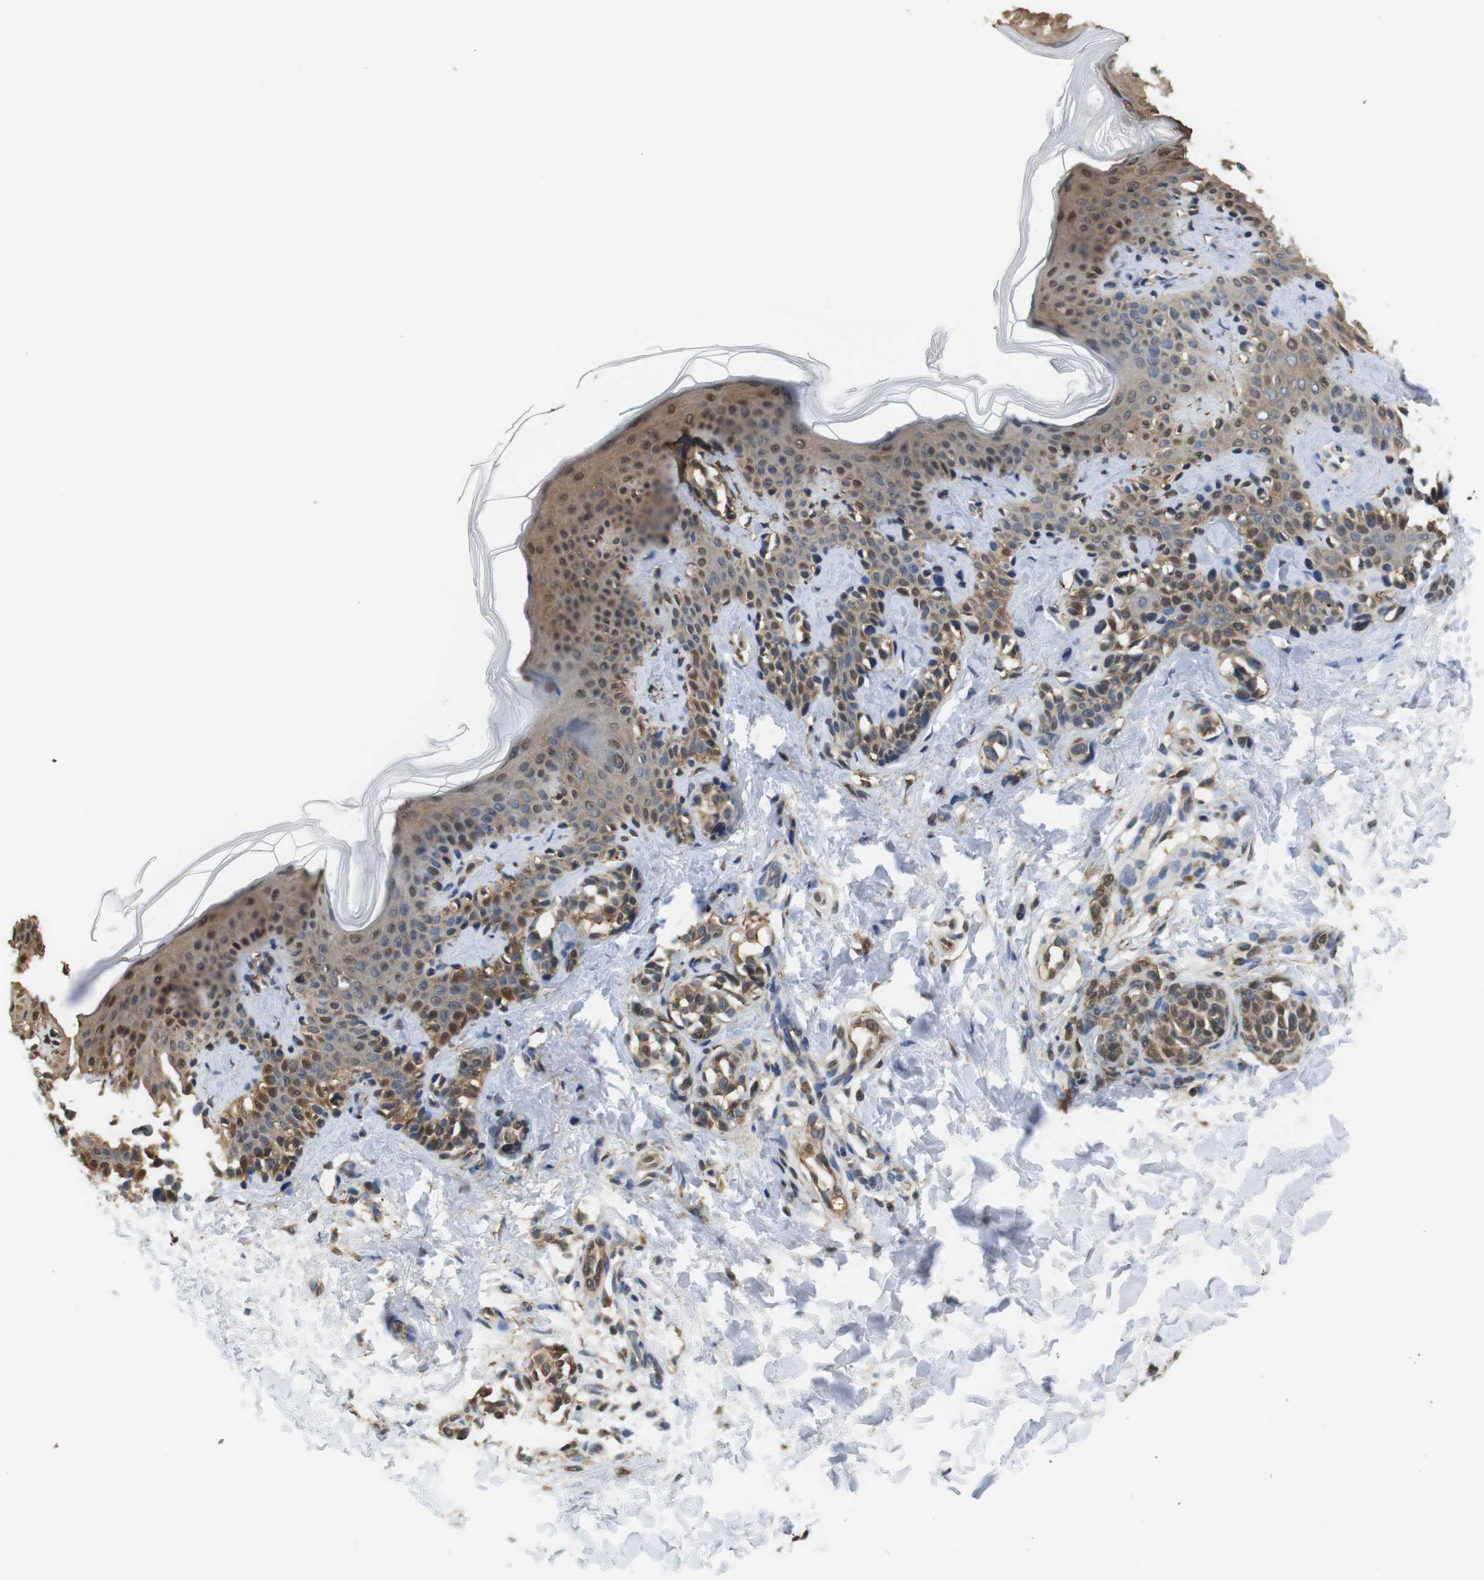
{"staining": {"intensity": "moderate", "quantity": ">75%", "location": "cytoplasmic/membranous"}, "tissue": "skin", "cell_type": "Fibroblasts", "image_type": "normal", "snomed": [{"axis": "morphology", "description": "Normal tissue, NOS"}, {"axis": "topography", "description": "Skin"}], "caption": "Protein analysis of benign skin exhibits moderate cytoplasmic/membranous staining in approximately >75% of fibroblasts.", "gene": "LDHA", "patient": {"sex": "male", "age": 16}}